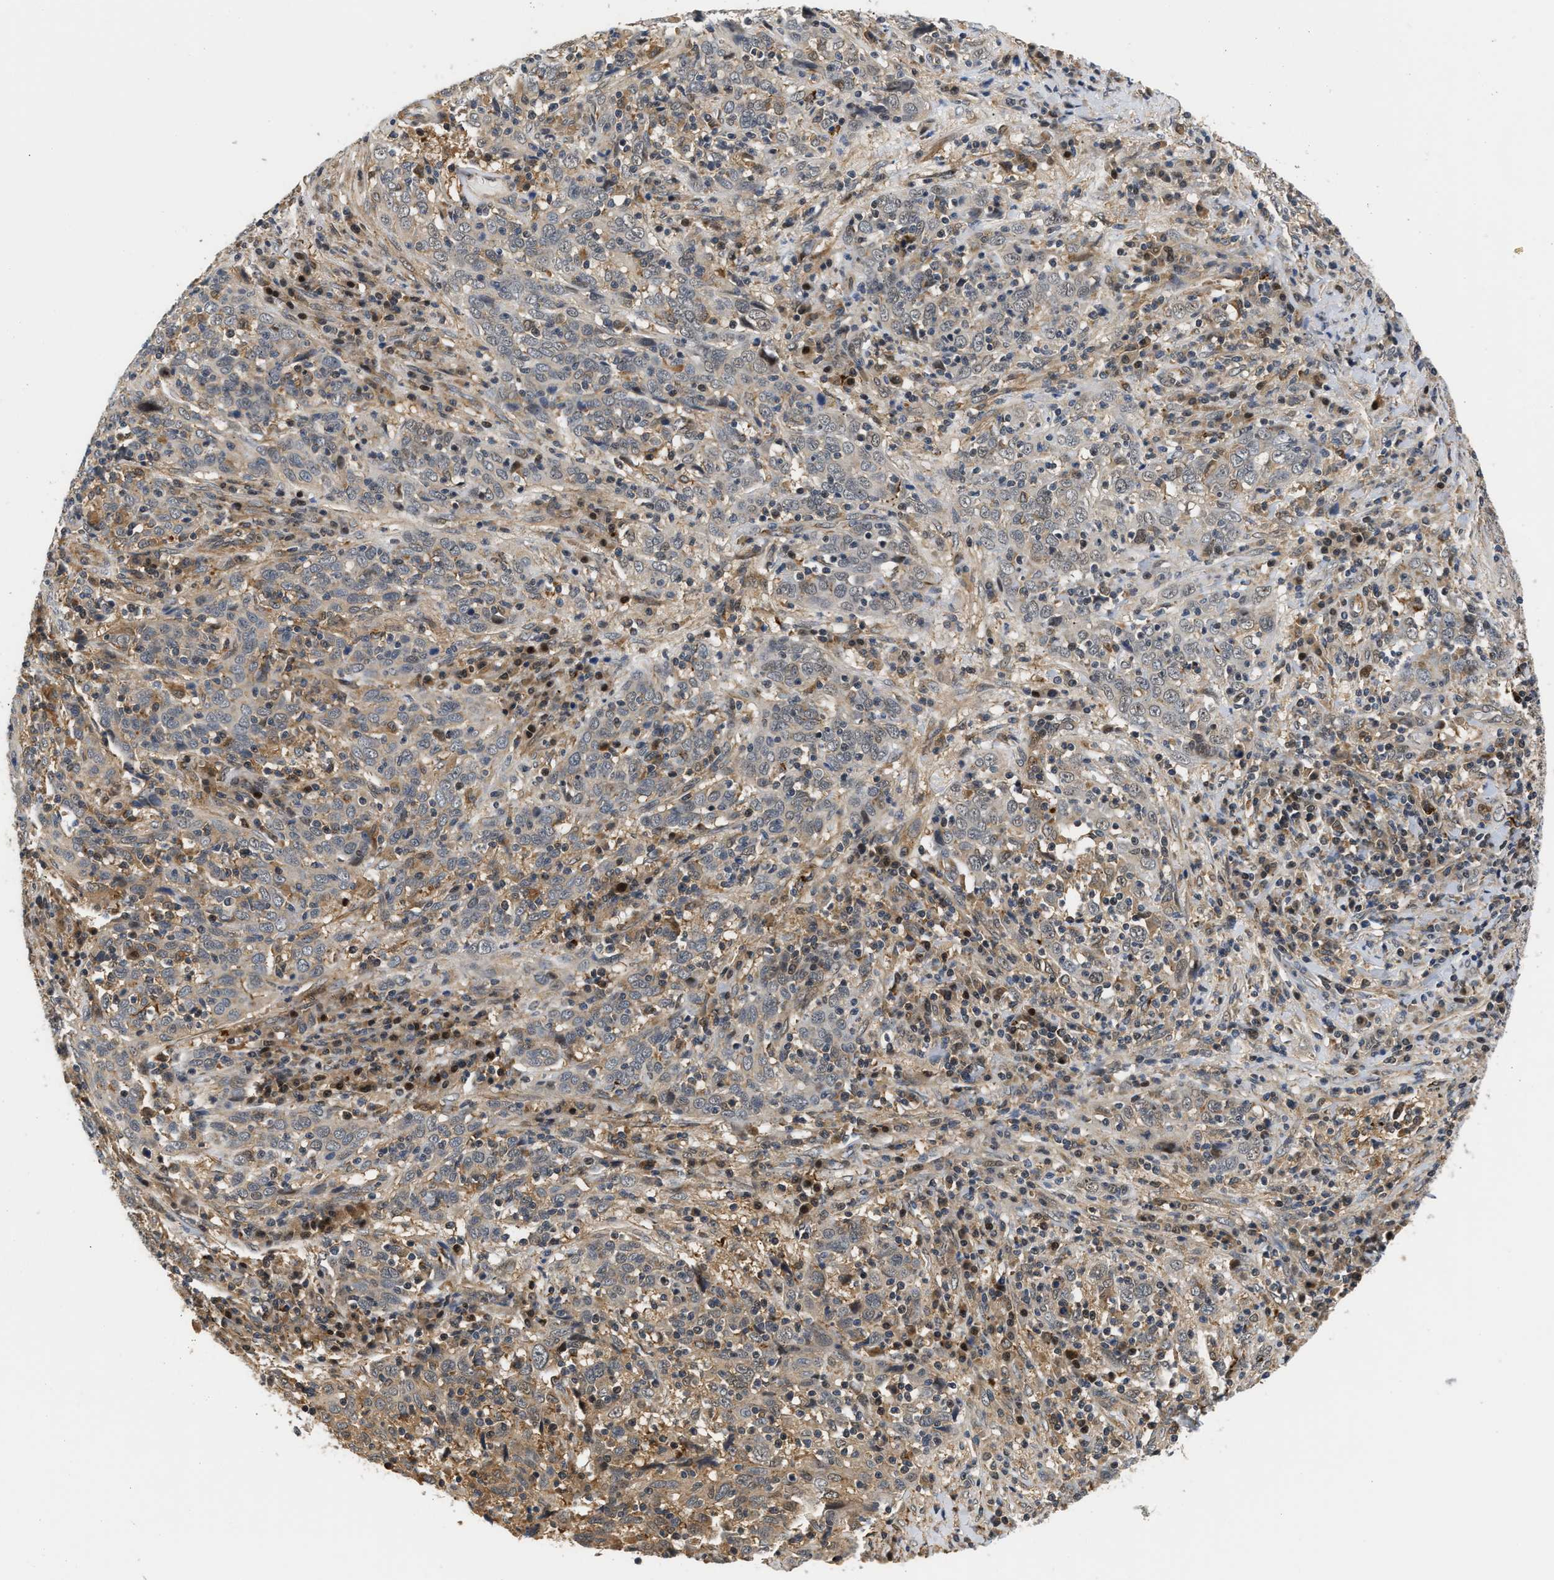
{"staining": {"intensity": "weak", "quantity": "25%-75%", "location": "cytoplasmic/membranous"}, "tissue": "cervical cancer", "cell_type": "Tumor cells", "image_type": "cancer", "snomed": [{"axis": "morphology", "description": "Squamous cell carcinoma, NOS"}, {"axis": "topography", "description": "Cervix"}], "caption": "A brown stain shows weak cytoplasmic/membranous positivity of a protein in human cervical squamous cell carcinoma tumor cells. (brown staining indicates protein expression, while blue staining denotes nuclei).", "gene": "LARP6", "patient": {"sex": "female", "age": 46}}